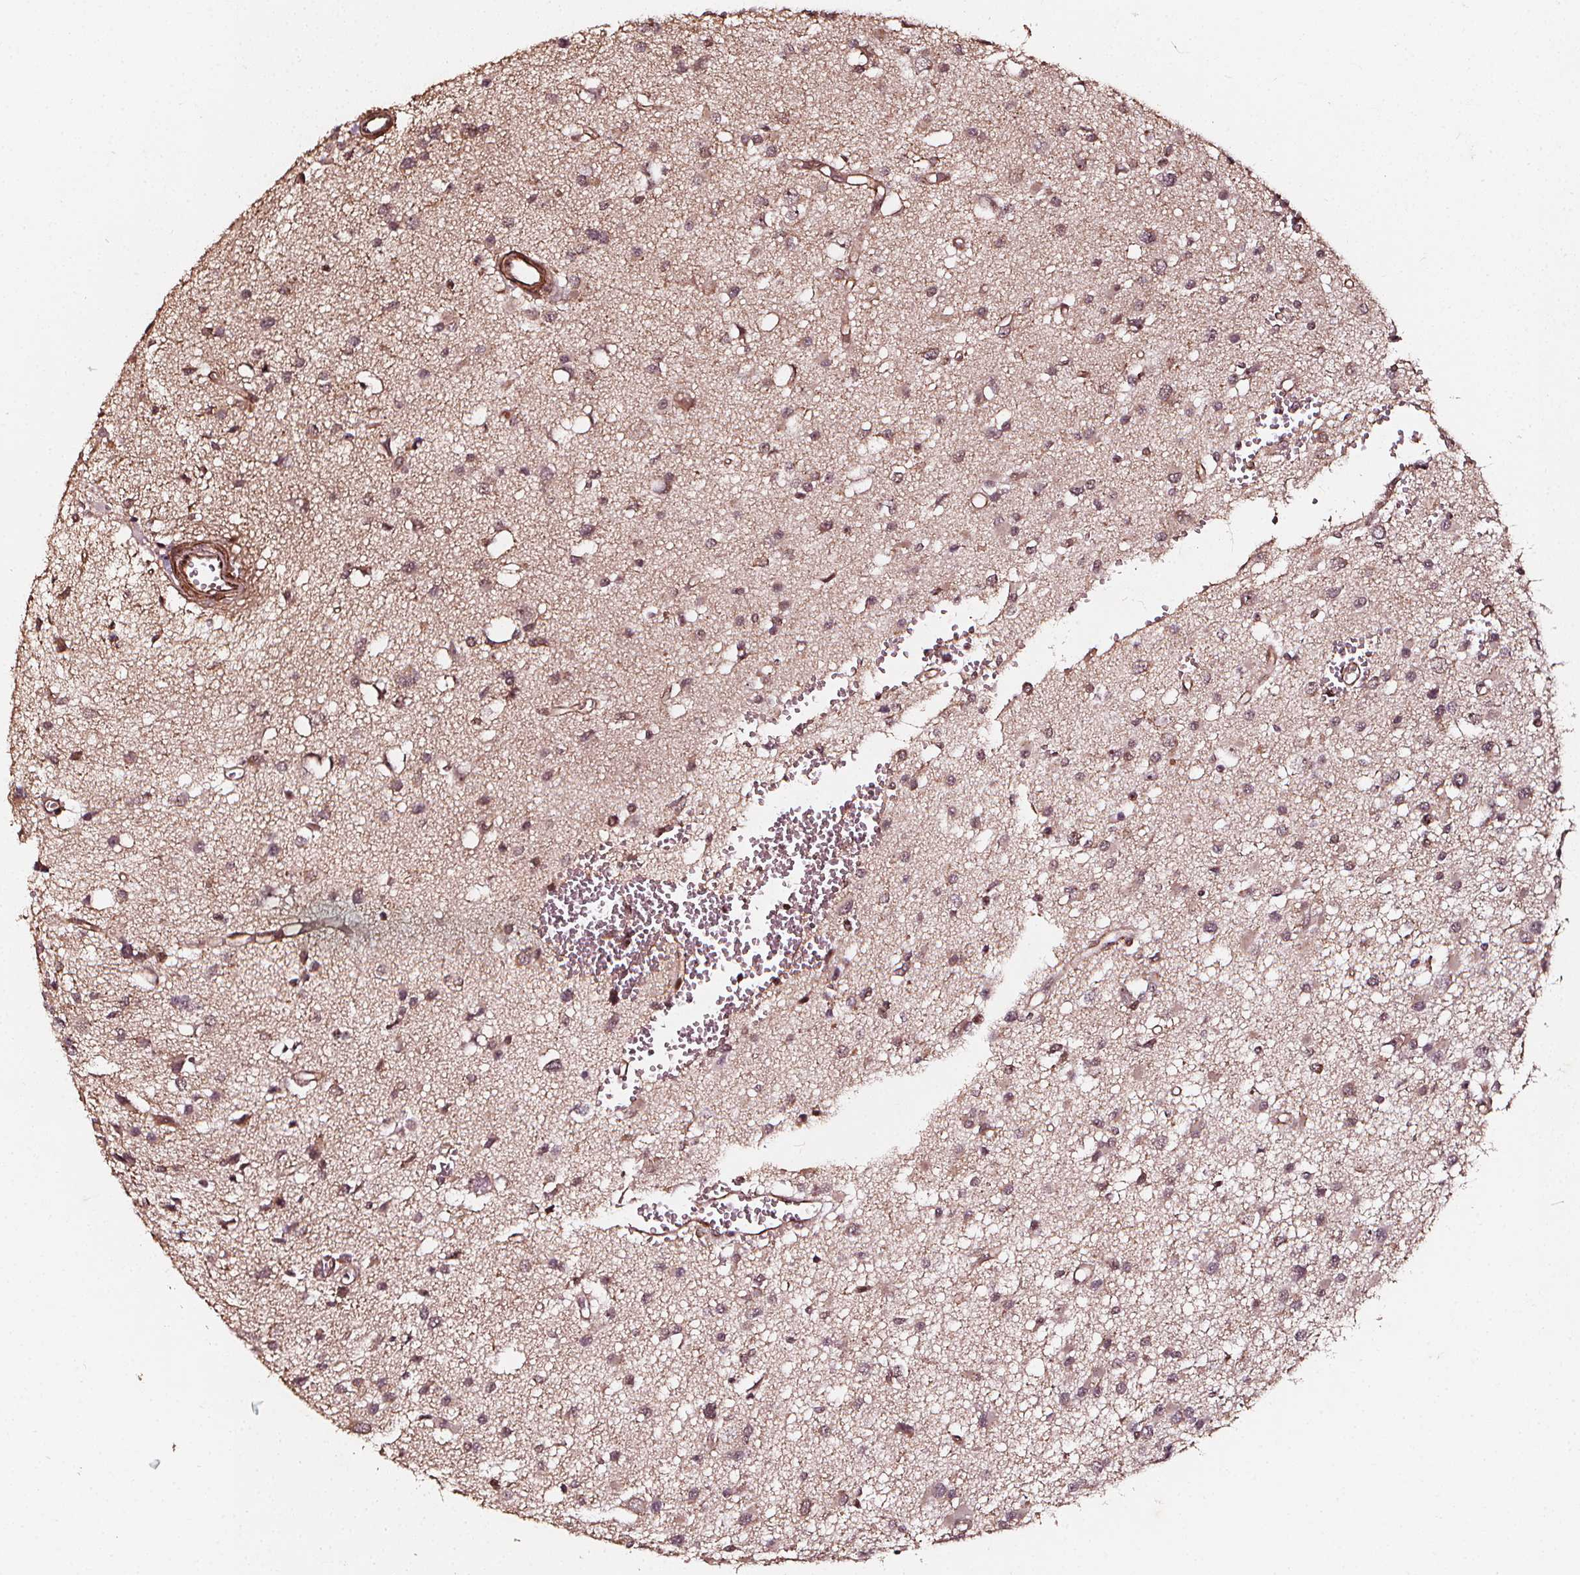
{"staining": {"intensity": "moderate", "quantity": ">75%", "location": "nuclear"}, "tissue": "glioma", "cell_type": "Tumor cells", "image_type": "cancer", "snomed": [{"axis": "morphology", "description": "Glioma, malignant, High grade"}, {"axis": "topography", "description": "Brain"}], "caption": "Immunohistochemical staining of human glioma demonstrates medium levels of moderate nuclear protein expression in about >75% of tumor cells. Nuclei are stained in blue.", "gene": "EXOSC9", "patient": {"sex": "male", "age": 54}}